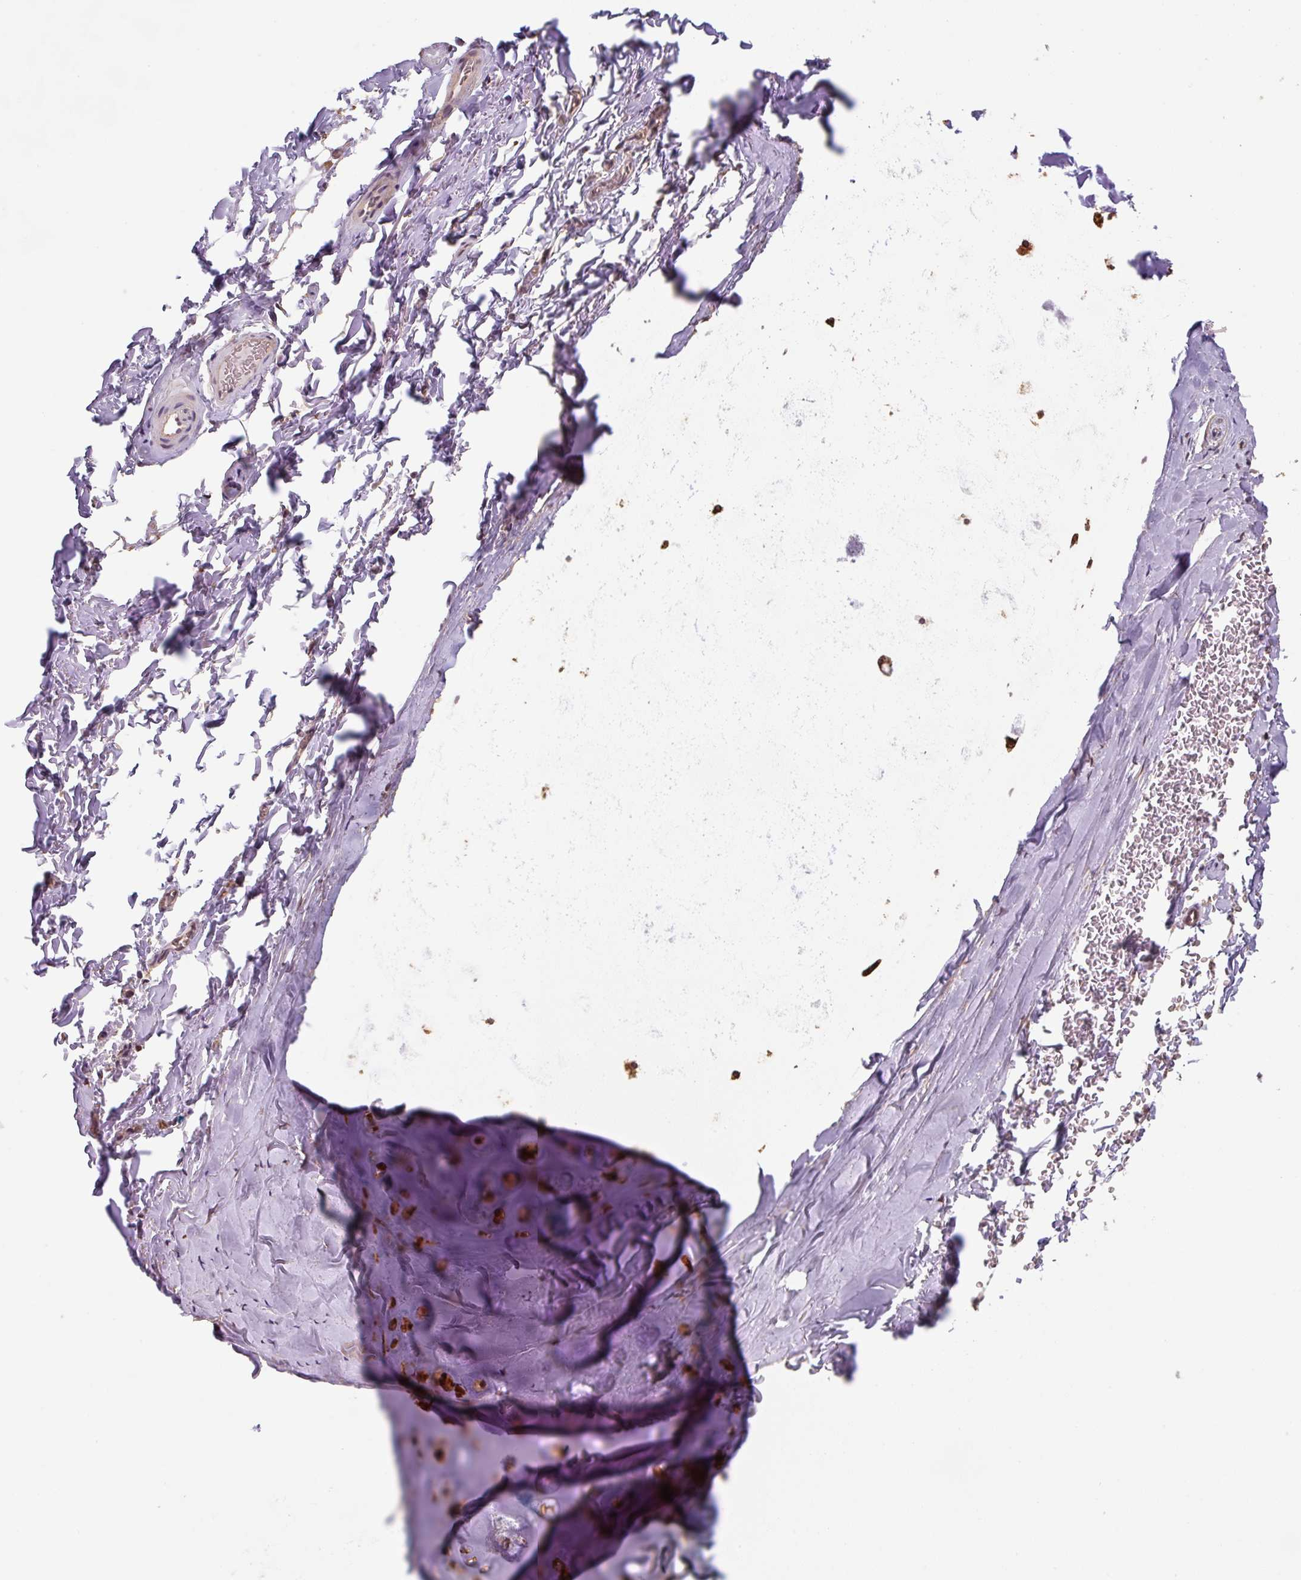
{"staining": {"intensity": "negative", "quantity": "none", "location": "none"}, "tissue": "adipose tissue", "cell_type": "Adipocytes", "image_type": "normal", "snomed": [{"axis": "morphology", "description": "Normal tissue, NOS"}, {"axis": "topography", "description": "Cartilage tissue"}, {"axis": "topography", "description": "Bronchus"}, {"axis": "topography", "description": "Peripheral nerve tissue"}], "caption": "Photomicrograph shows no protein positivity in adipocytes of unremarkable adipose tissue. (Immunohistochemistry, brightfield microscopy, high magnification).", "gene": "ST13", "patient": {"sex": "male", "age": 67}}